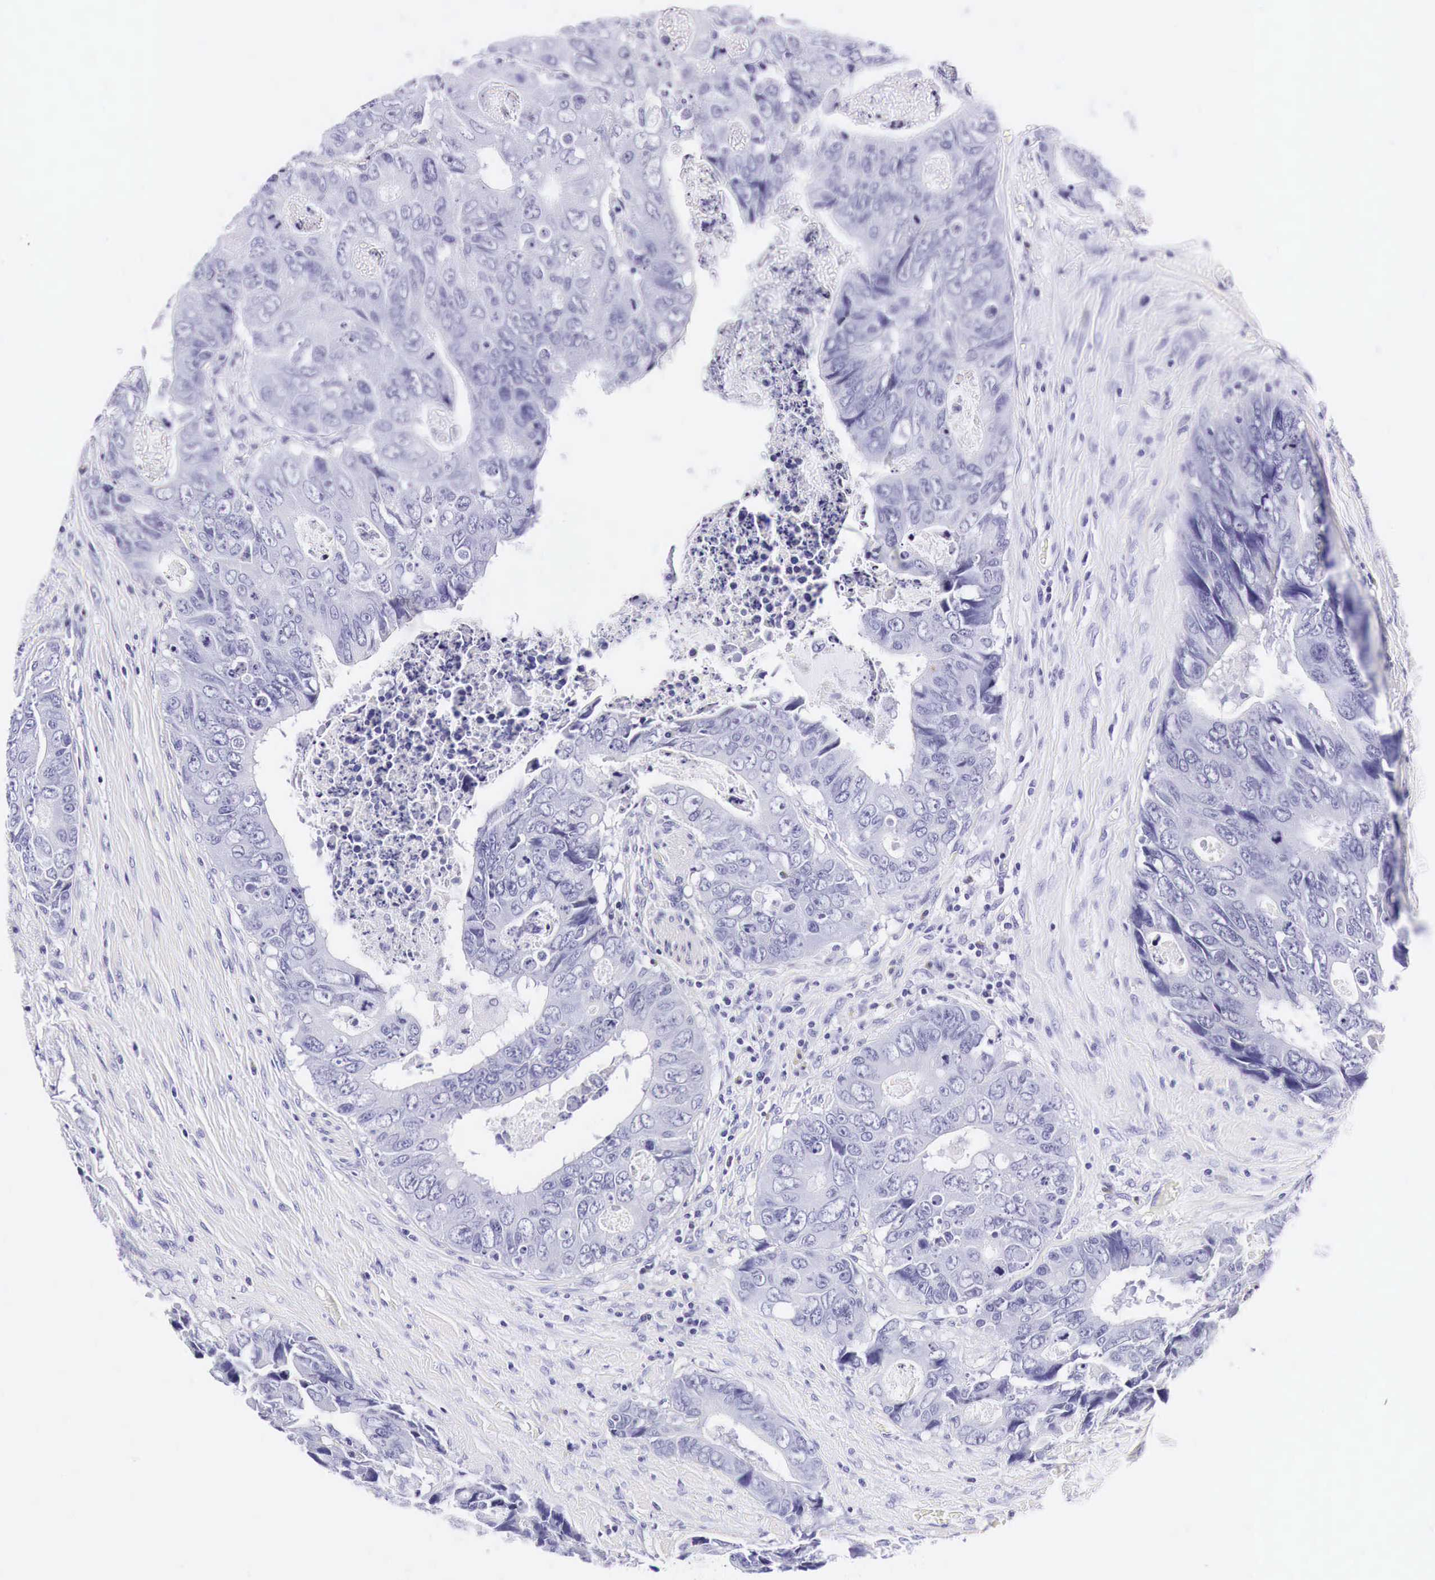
{"staining": {"intensity": "negative", "quantity": "none", "location": "none"}, "tissue": "colorectal cancer", "cell_type": "Tumor cells", "image_type": "cancer", "snomed": [{"axis": "morphology", "description": "Adenocarcinoma, NOS"}, {"axis": "topography", "description": "Rectum"}], "caption": "Colorectal cancer (adenocarcinoma) was stained to show a protein in brown. There is no significant expression in tumor cells.", "gene": "ACP3", "patient": {"sex": "female", "age": 67}}